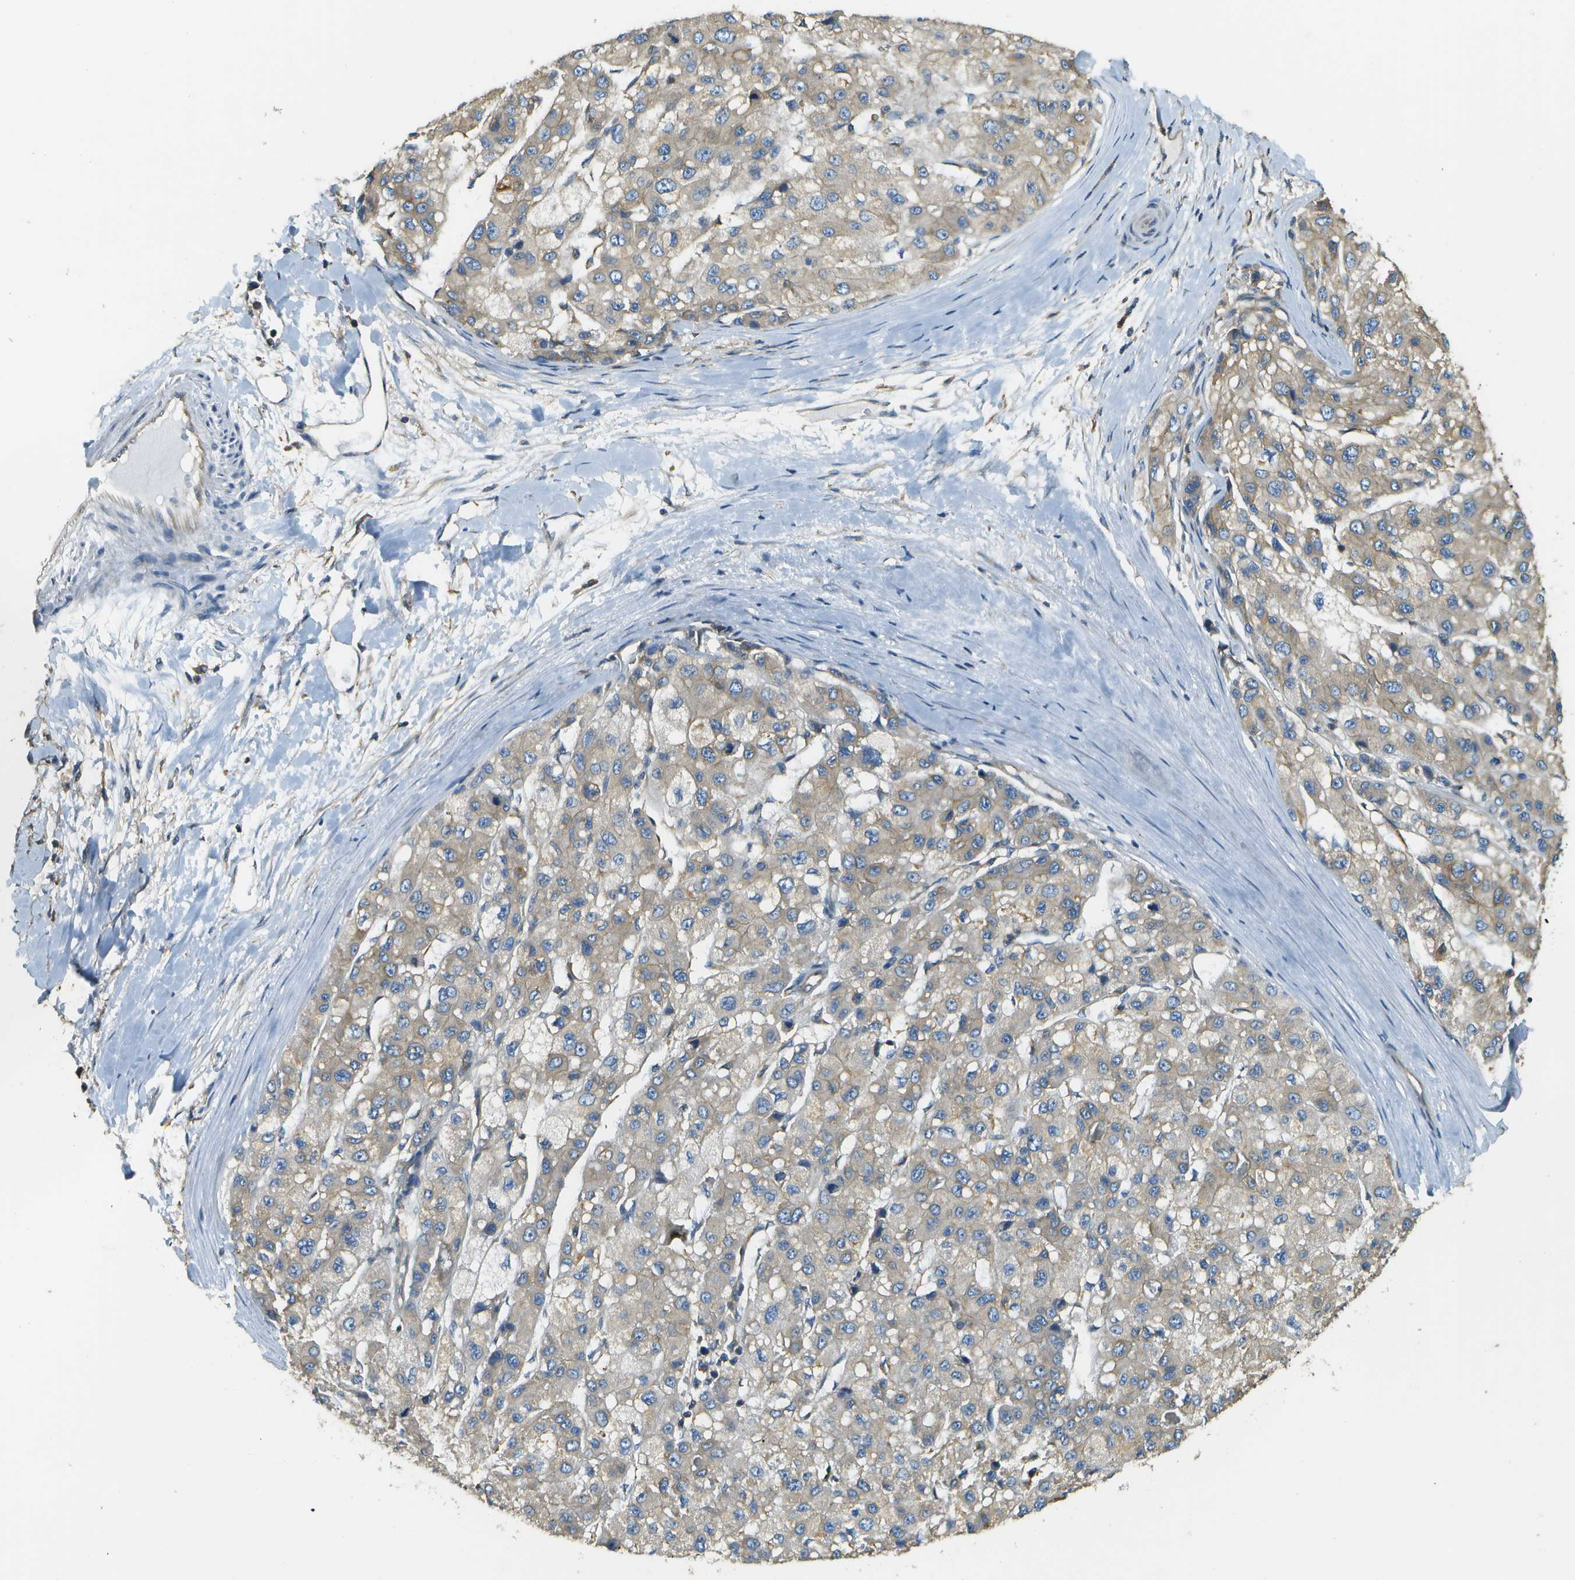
{"staining": {"intensity": "weak", "quantity": ">75%", "location": "cytoplasmic/membranous"}, "tissue": "liver cancer", "cell_type": "Tumor cells", "image_type": "cancer", "snomed": [{"axis": "morphology", "description": "Carcinoma, Hepatocellular, NOS"}, {"axis": "topography", "description": "Liver"}], "caption": "Liver hepatocellular carcinoma stained for a protein reveals weak cytoplasmic/membranous positivity in tumor cells.", "gene": "DNAJB11", "patient": {"sex": "male", "age": 80}}